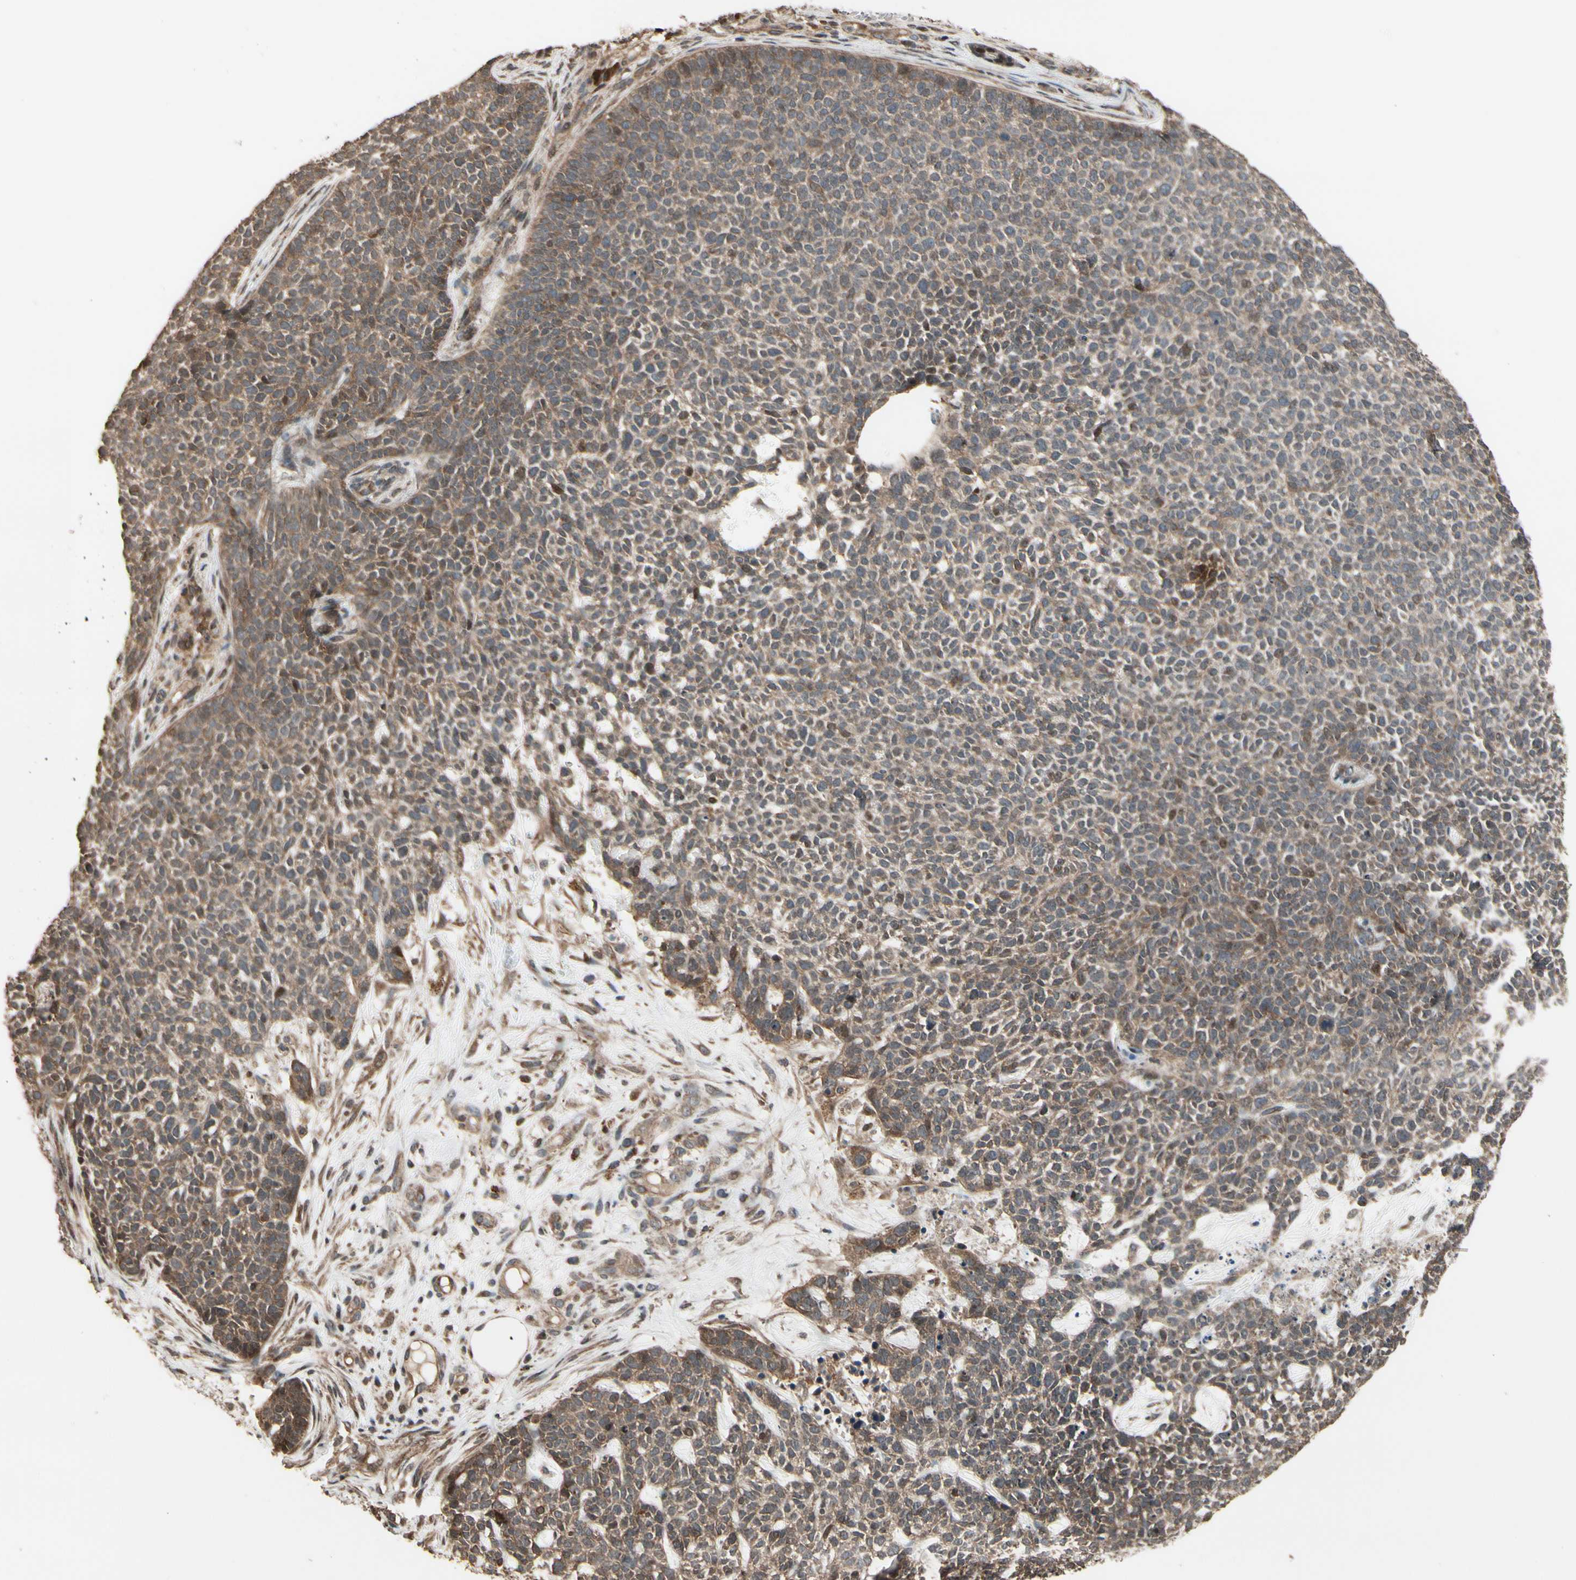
{"staining": {"intensity": "weak", "quantity": "25%-75%", "location": "cytoplasmic/membranous"}, "tissue": "skin cancer", "cell_type": "Tumor cells", "image_type": "cancer", "snomed": [{"axis": "morphology", "description": "Basal cell carcinoma"}, {"axis": "topography", "description": "Skin"}], "caption": "The immunohistochemical stain highlights weak cytoplasmic/membranous positivity in tumor cells of skin basal cell carcinoma tissue. Nuclei are stained in blue.", "gene": "CSF1R", "patient": {"sex": "female", "age": 84}}